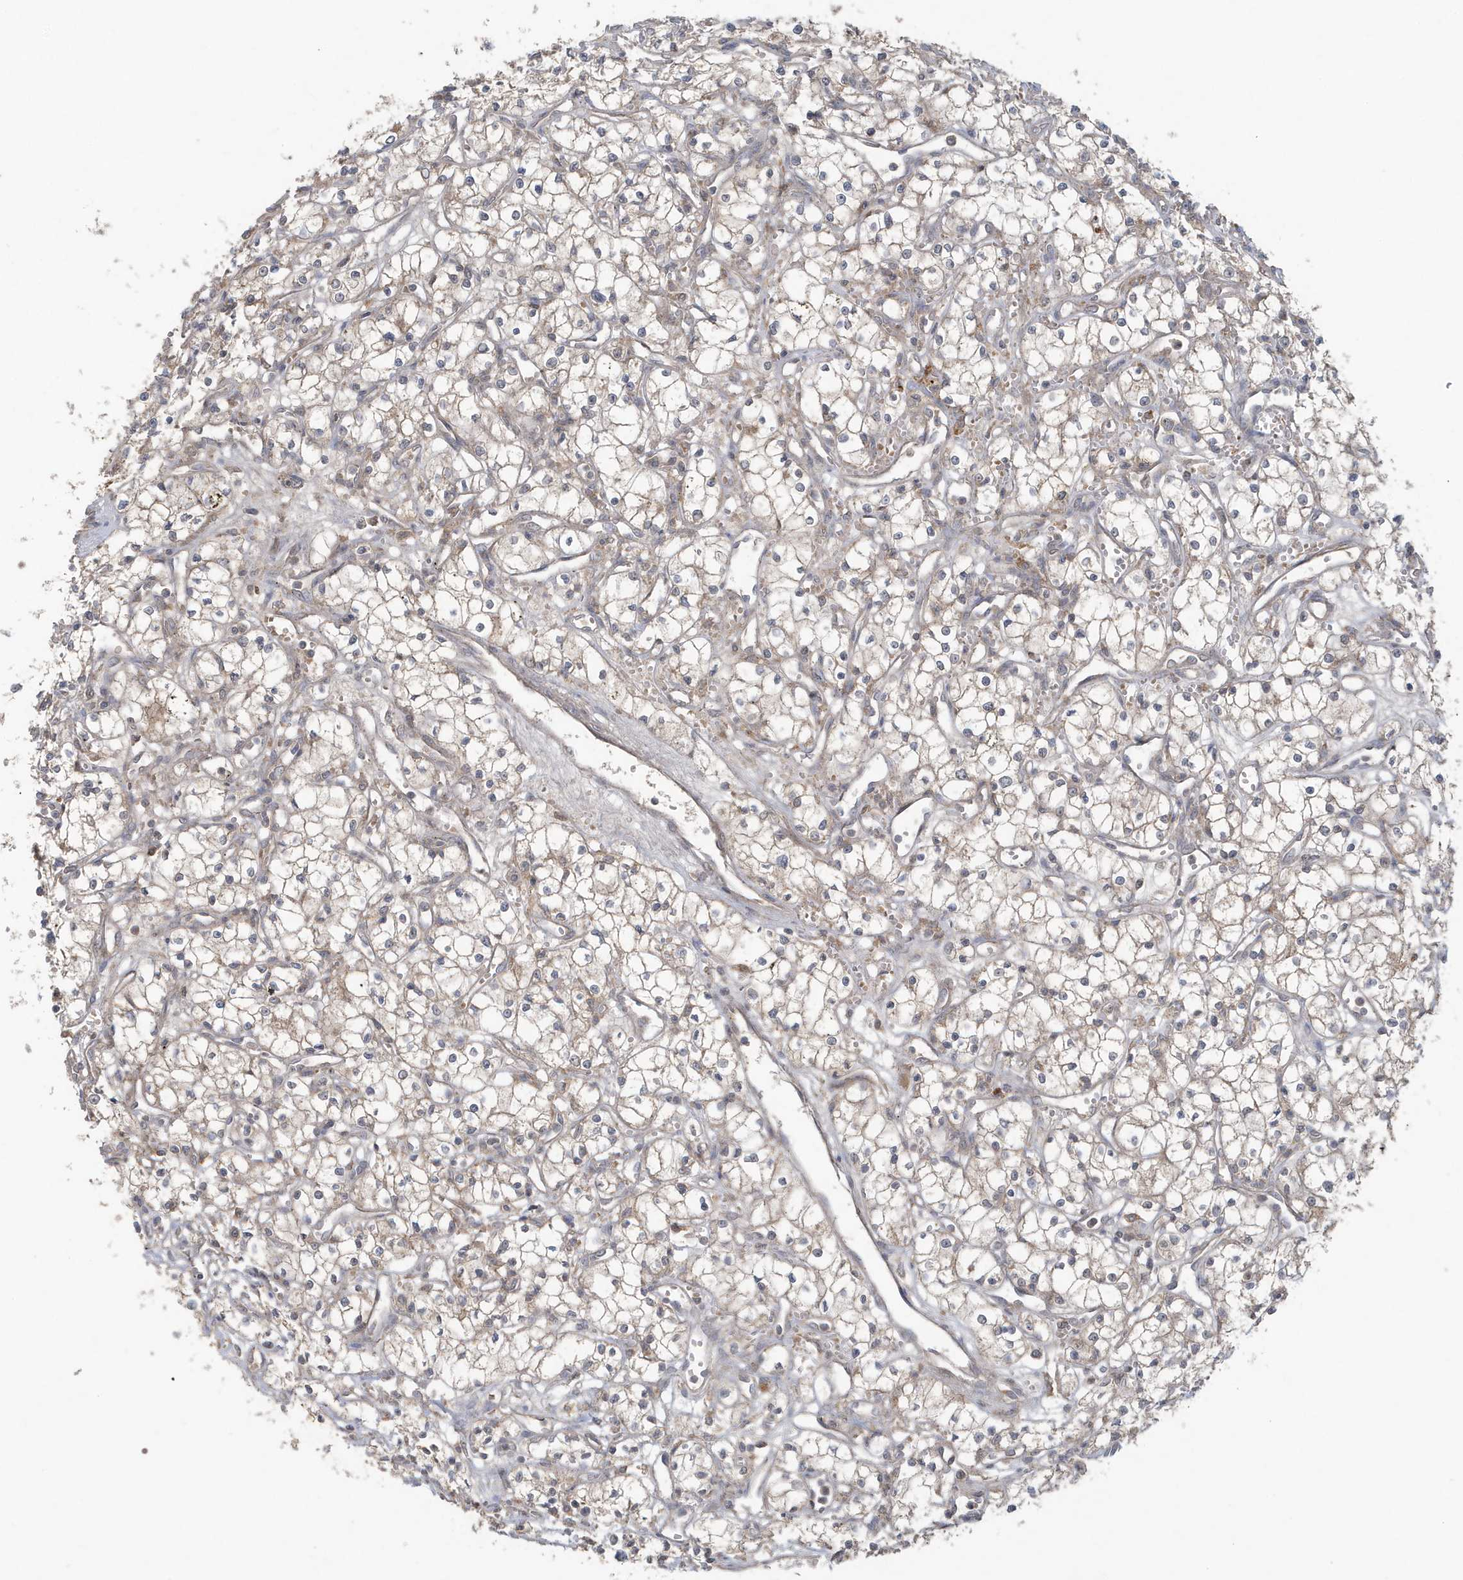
{"staining": {"intensity": "weak", "quantity": ">75%", "location": "cytoplasmic/membranous"}, "tissue": "renal cancer", "cell_type": "Tumor cells", "image_type": "cancer", "snomed": [{"axis": "morphology", "description": "Adenocarcinoma, NOS"}, {"axis": "topography", "description": "Kidney"}], "caption": "Tumor cells demonstrate low levels of weak cytoplasmic/membranous positivity in approximately >75% of cells in human renal adenocarcinoma. Using DAB (brown) and hematoxylin (blue) stains, captured at high magnification using brightfield microscopy.", "gene": "C1RL", "patient": {"sex": "male", "age": 59}}